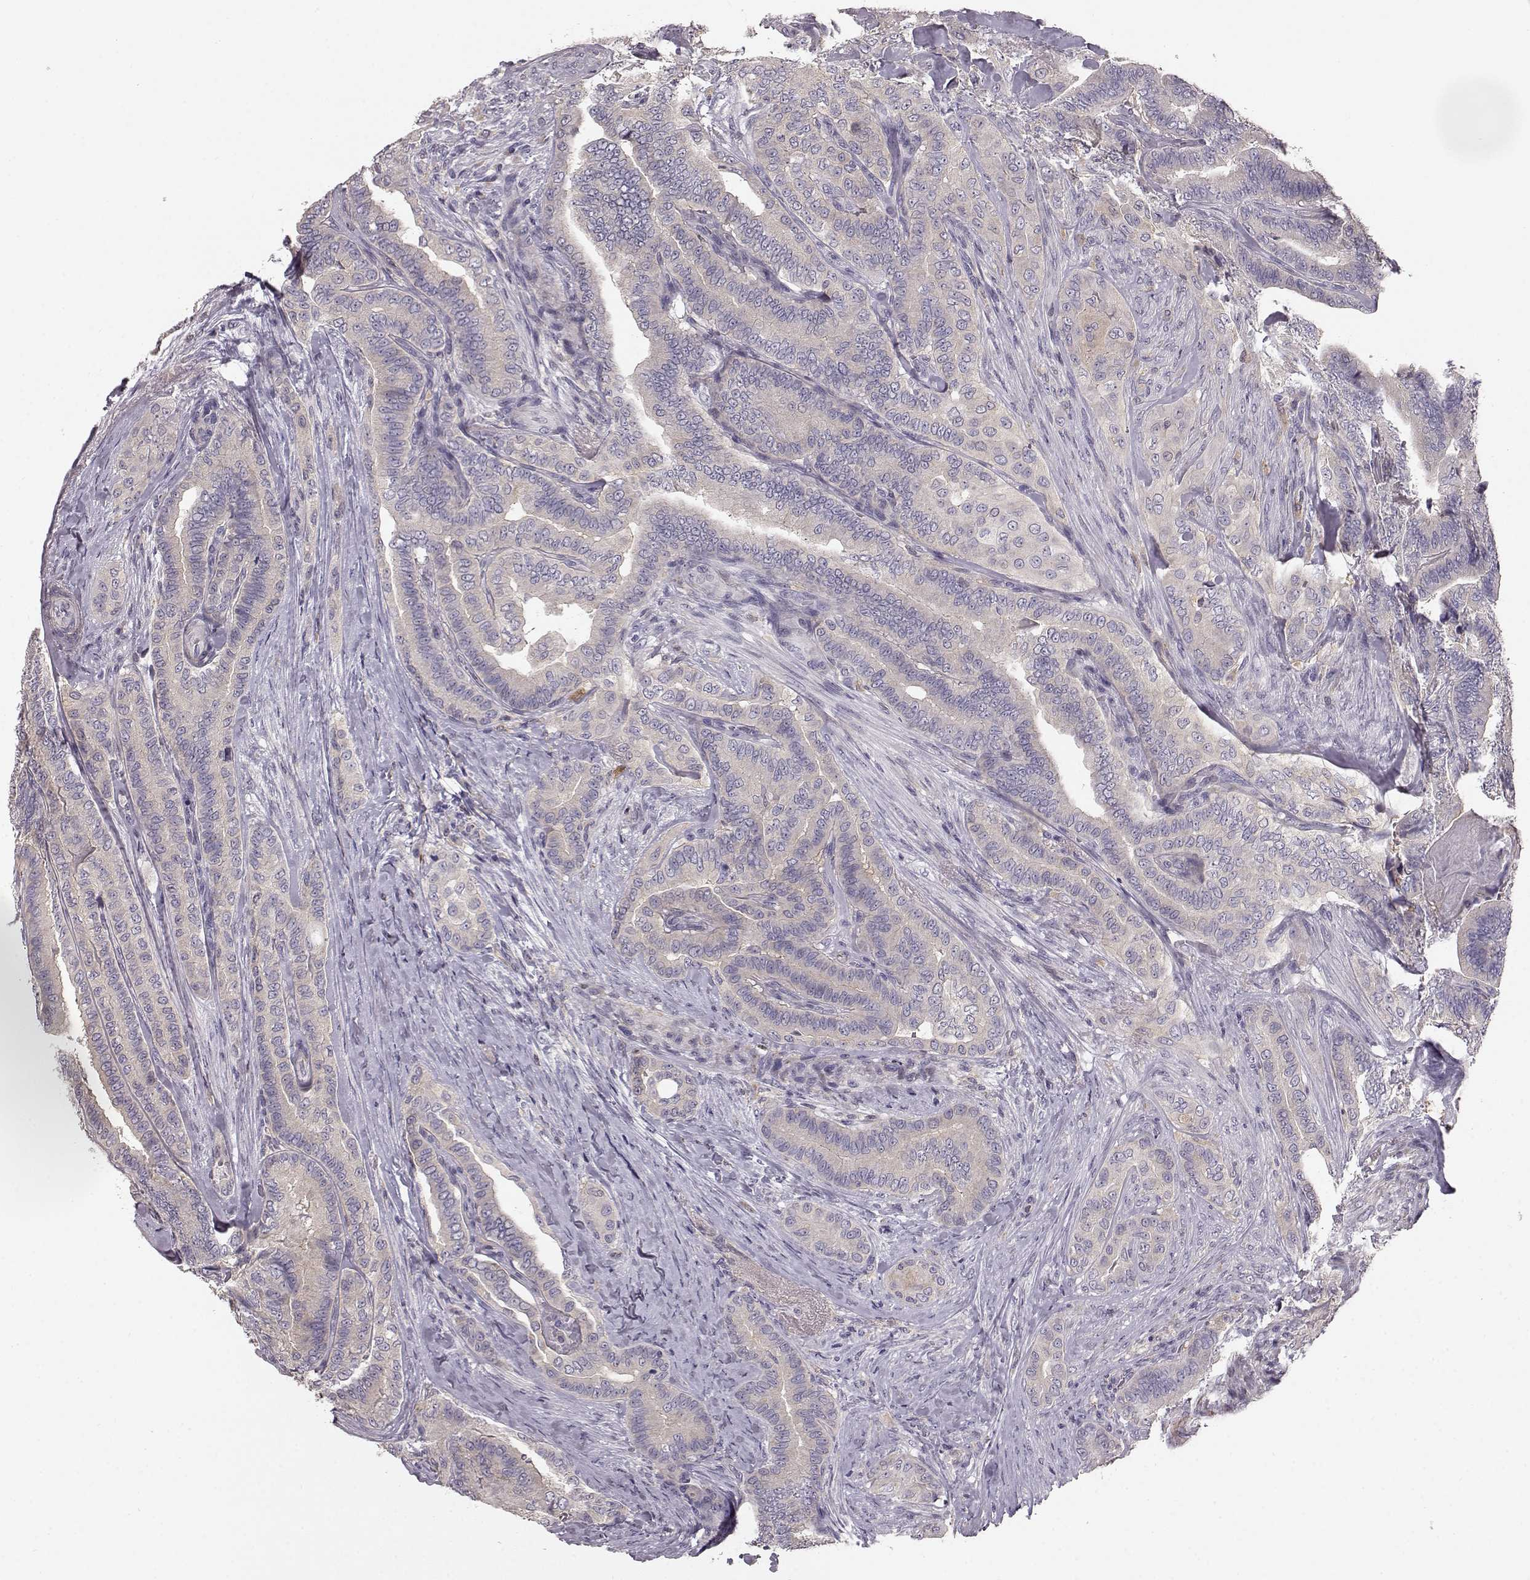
{"staining": {"intensity": "negative", "quantity": "none", "location": "none"}, "tissue": "thyroid cancer", "cell_type": "Tumor cells", "image_type": "cancer", "snomed": [{"axis": "morphology", "description": "Papillary adenocarcinoma, NOS"}, {"axis": "topography", "description": "Thyroid gland"}], "caption": "Tumor cells are negative for protein expression in human thyroid papillary adenocarcinoma.", "gene": "GPR50", "patient": {"sex": "male", "age": 61}}